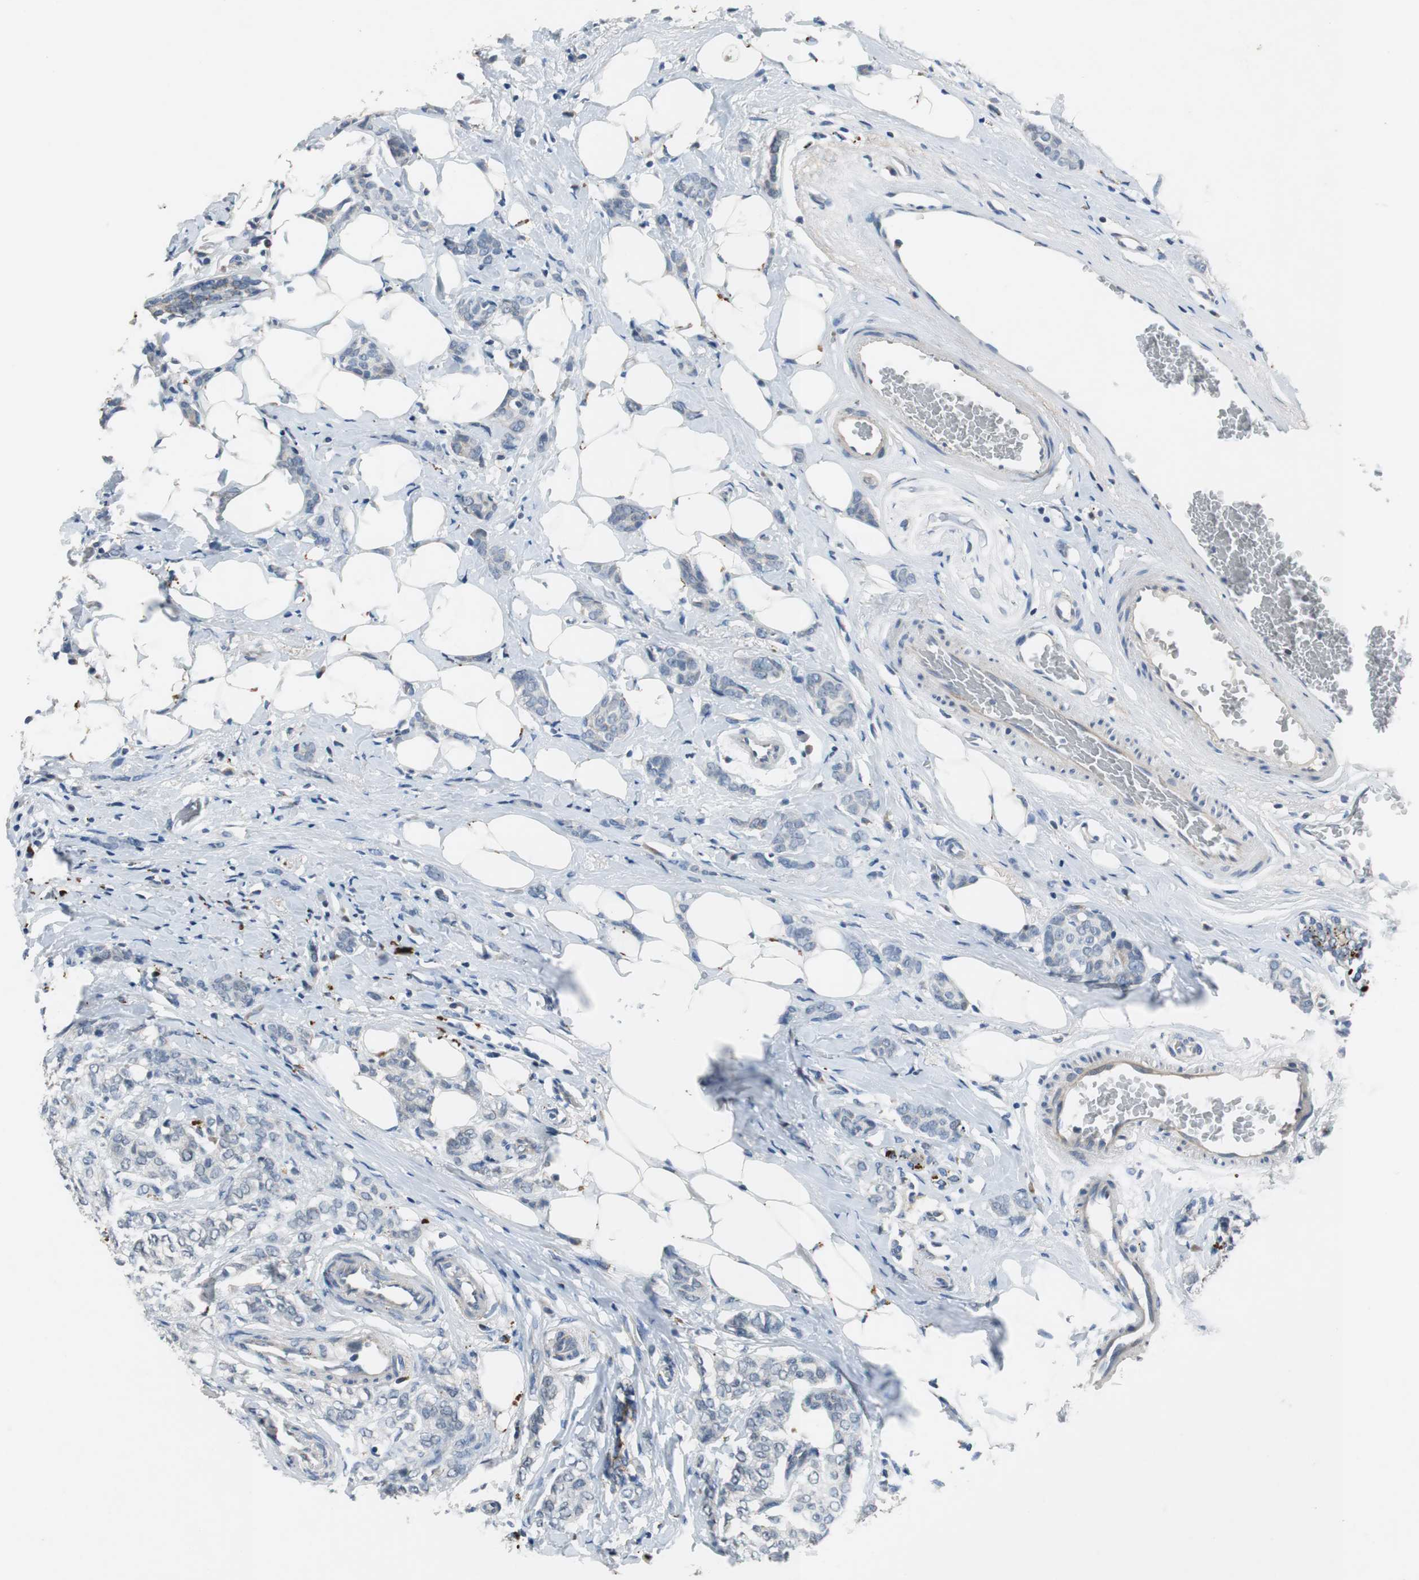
{"staining": {"intensity": "negative", "quantity": "none", "location": "none"}, "tissue": "breast cancer", "cell_type": "Tumor cells", "image_type": "cancer", "snomed": [{"axis": "morphology", "description": "Lobular carcinoma"}, {"axis": "topography", "description": "Breast"}], "caption": "High magnification brightfield microscopy of breast cancer stained with DAB (brown) and counterstained with hematoxylin (blue): tumor cells show no significant staining.", "gene": "NLGN1", "patient": {"sex": "female", "age": 60}}